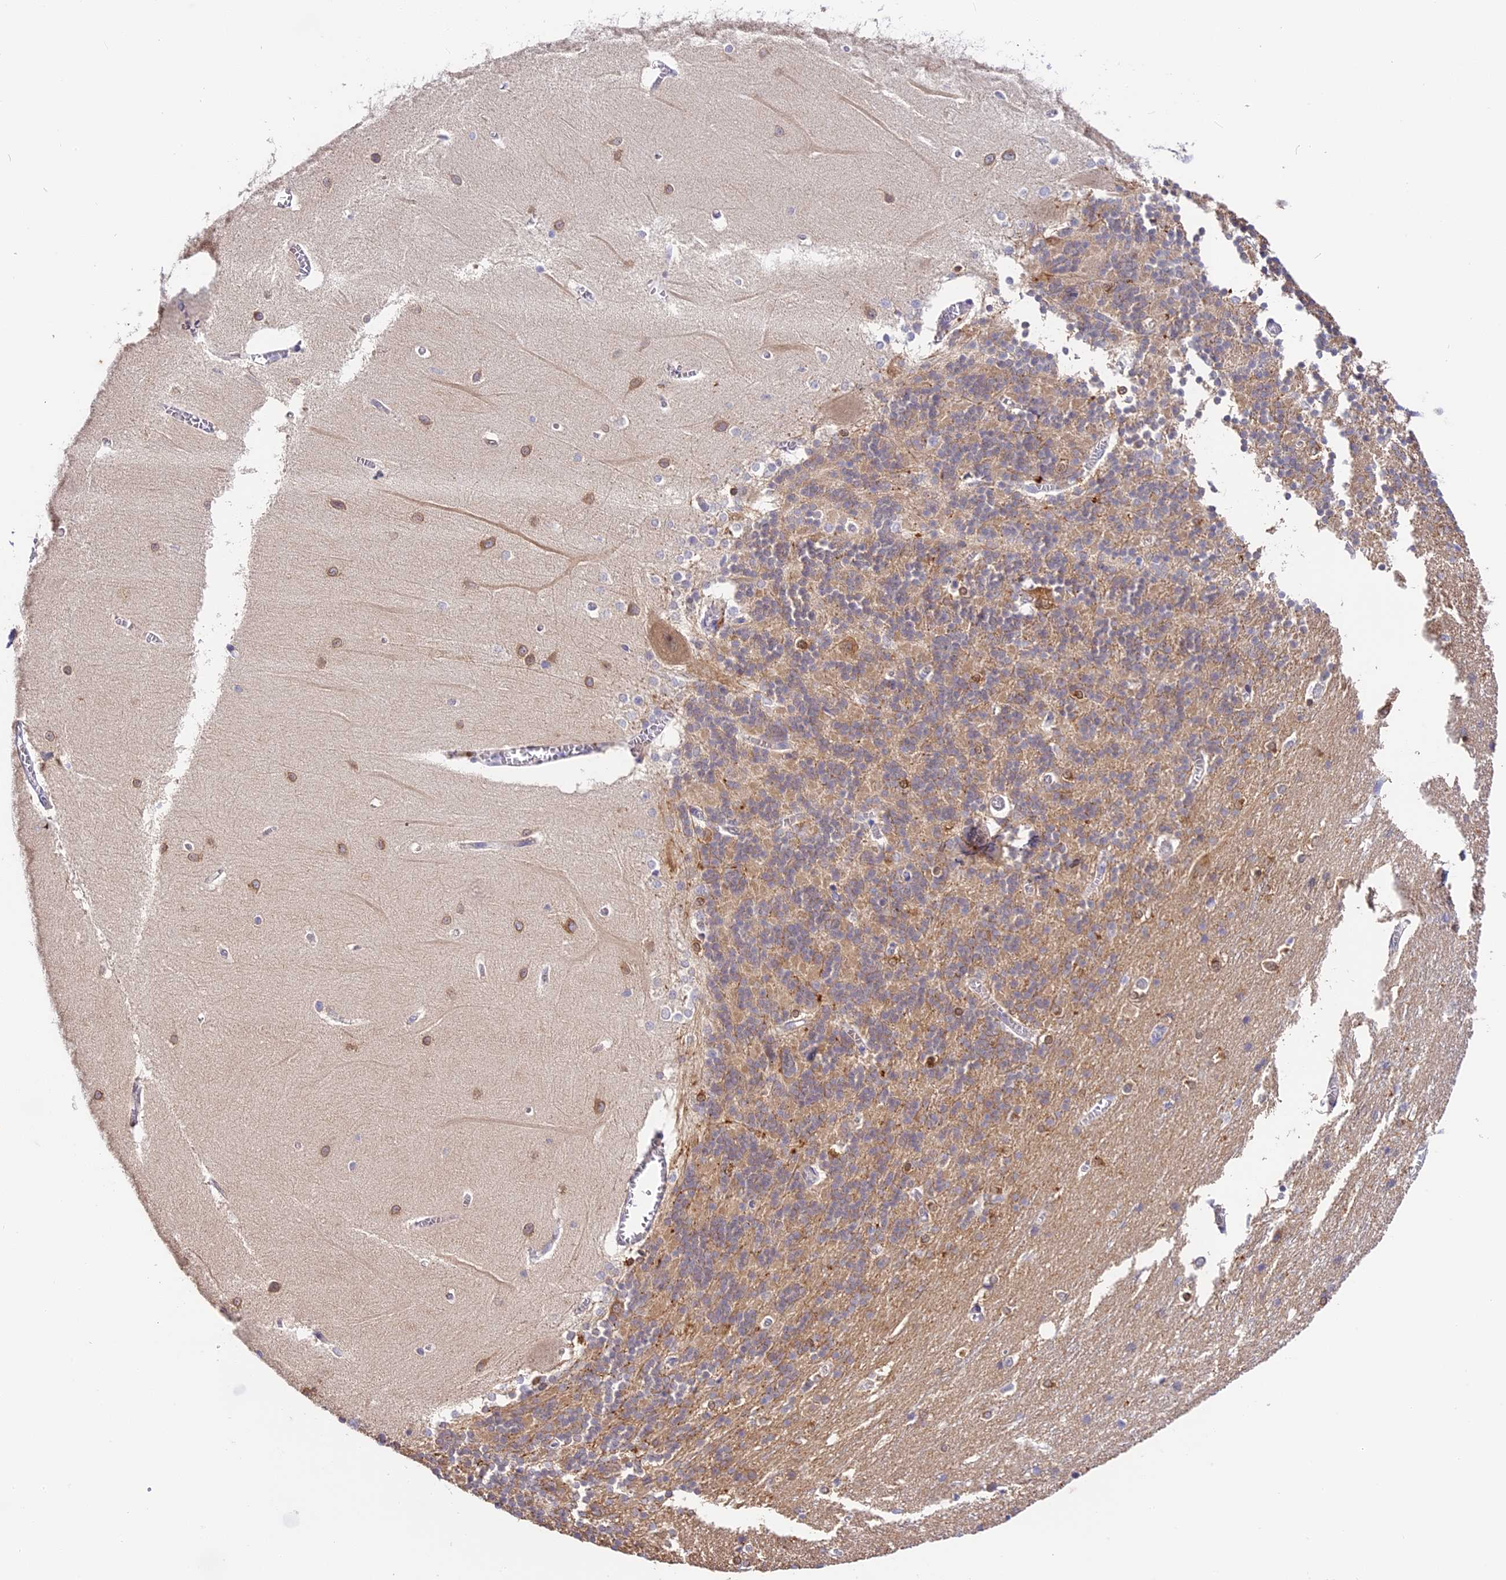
{"staining": {"intensity": "weak", "quantity": "25%-75%", "location": "cytoplasmic/membranous"}, "tissue": "cerebellum", "cell_type": "Cells in granular layer", "image_type": "normal", "snomed": [{"axis": "morphology", "description": "Normal tissue, NOS"}, {"axis": "topography", "description": "Cerebellum"}], "caption": "Immunohistochemistry of normal cerebellum shows low levels of weak cytoplasmic/membranous staining in approximately 25%-75% of cells in granular layer. Immunohistochemistry stains the protein of interest in brown and the nuclei are stained blue.", "gene": "BSCL2", "patient": {"sex": "male", "age": 37}}